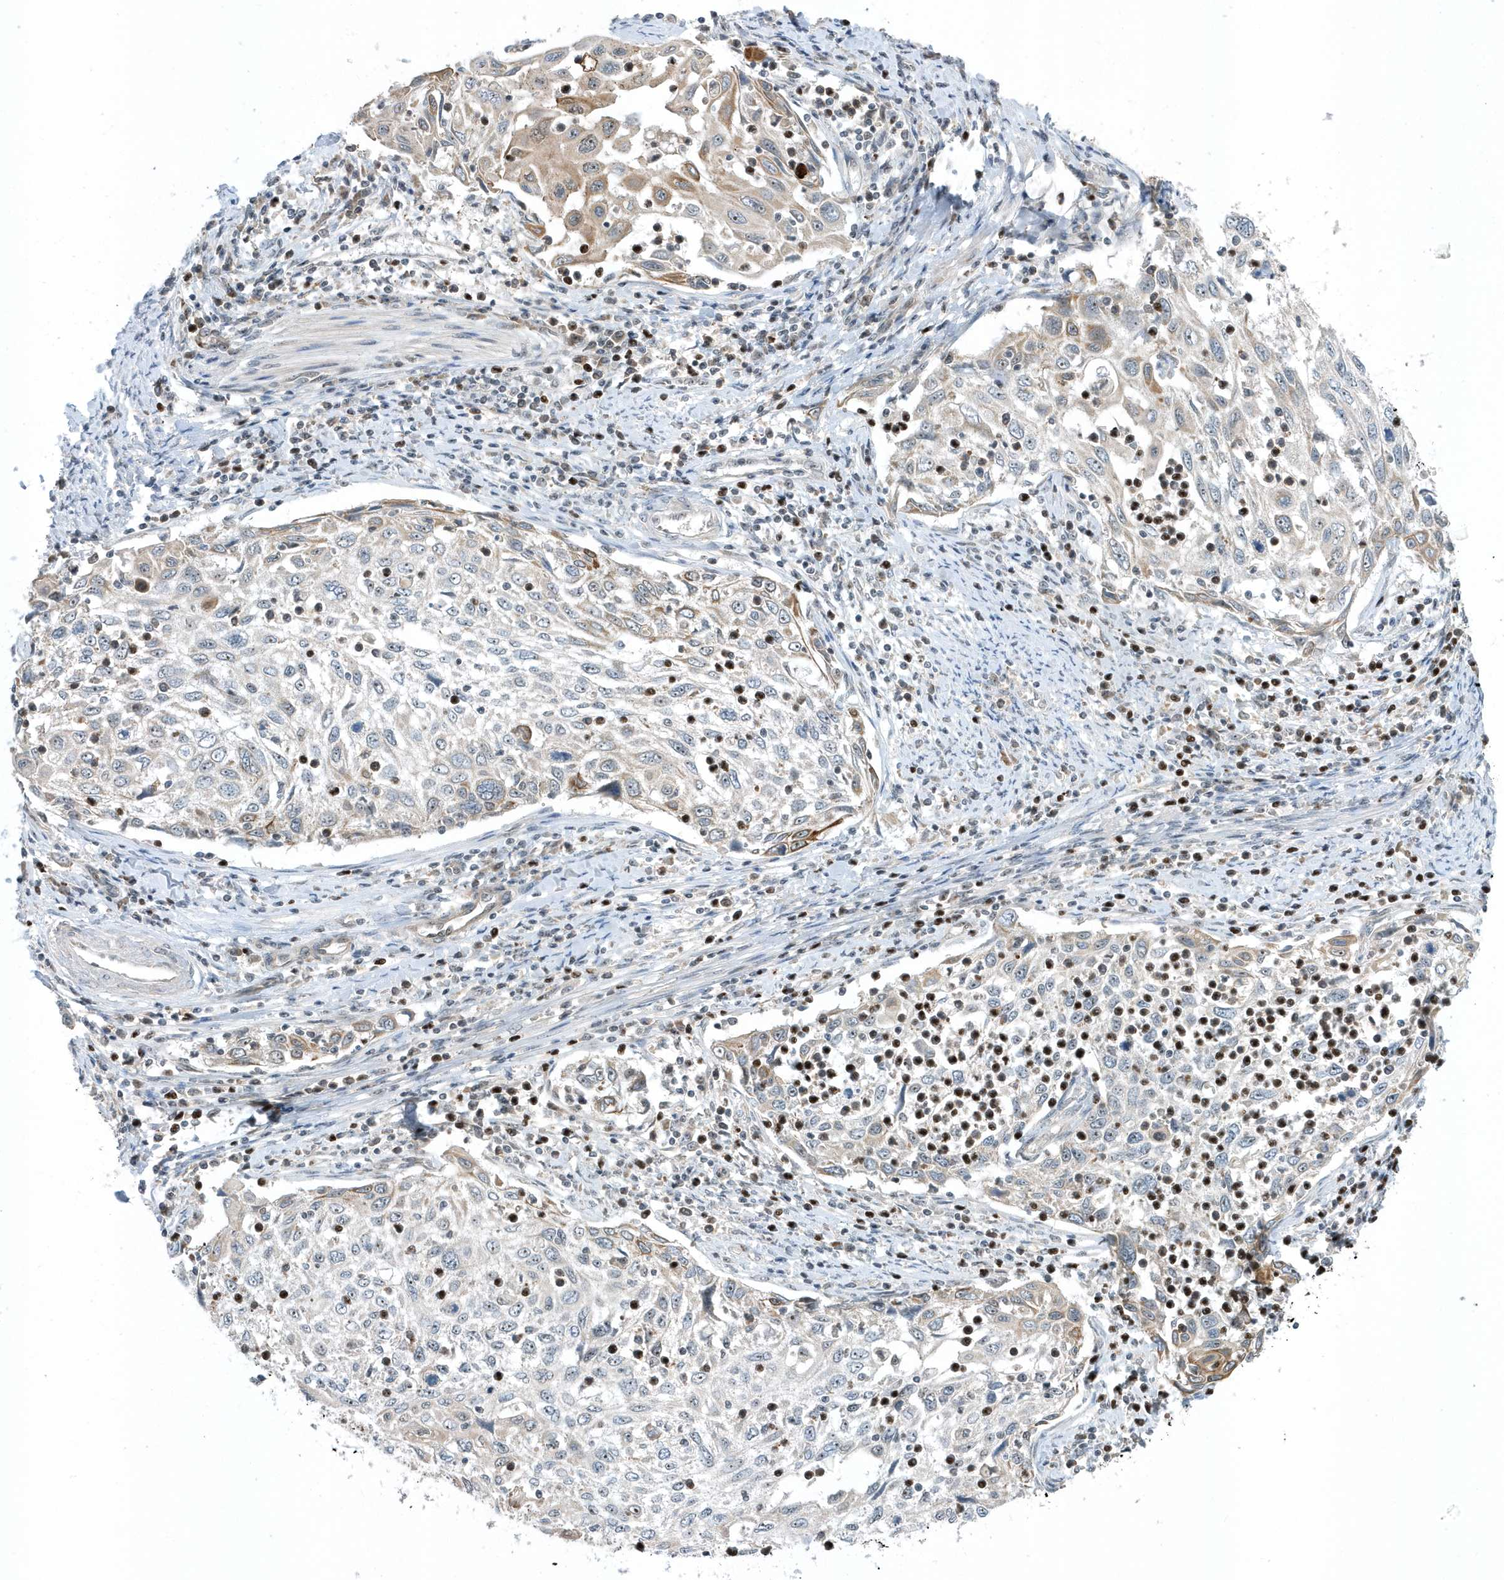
{"staining": {"intensity": "weak", "quantity": "<25%", "location": "cytoplasmic/membranous"}, "tissue": "cervical cancer", "cell_type": "Tumor cells", "image_type": "cancer", "snomed": [{"axis": "morphology", "description": "Squamous cell carcinoma, NOS"}, {"axis": "topography", "description": "Cervix"}], "caption": "Tumor cells show no significant staining in cervical cancer. (DAB IHC, high magnification).", "gene": "ZNF740", "patient": {"sex": "female", "age": 70}}